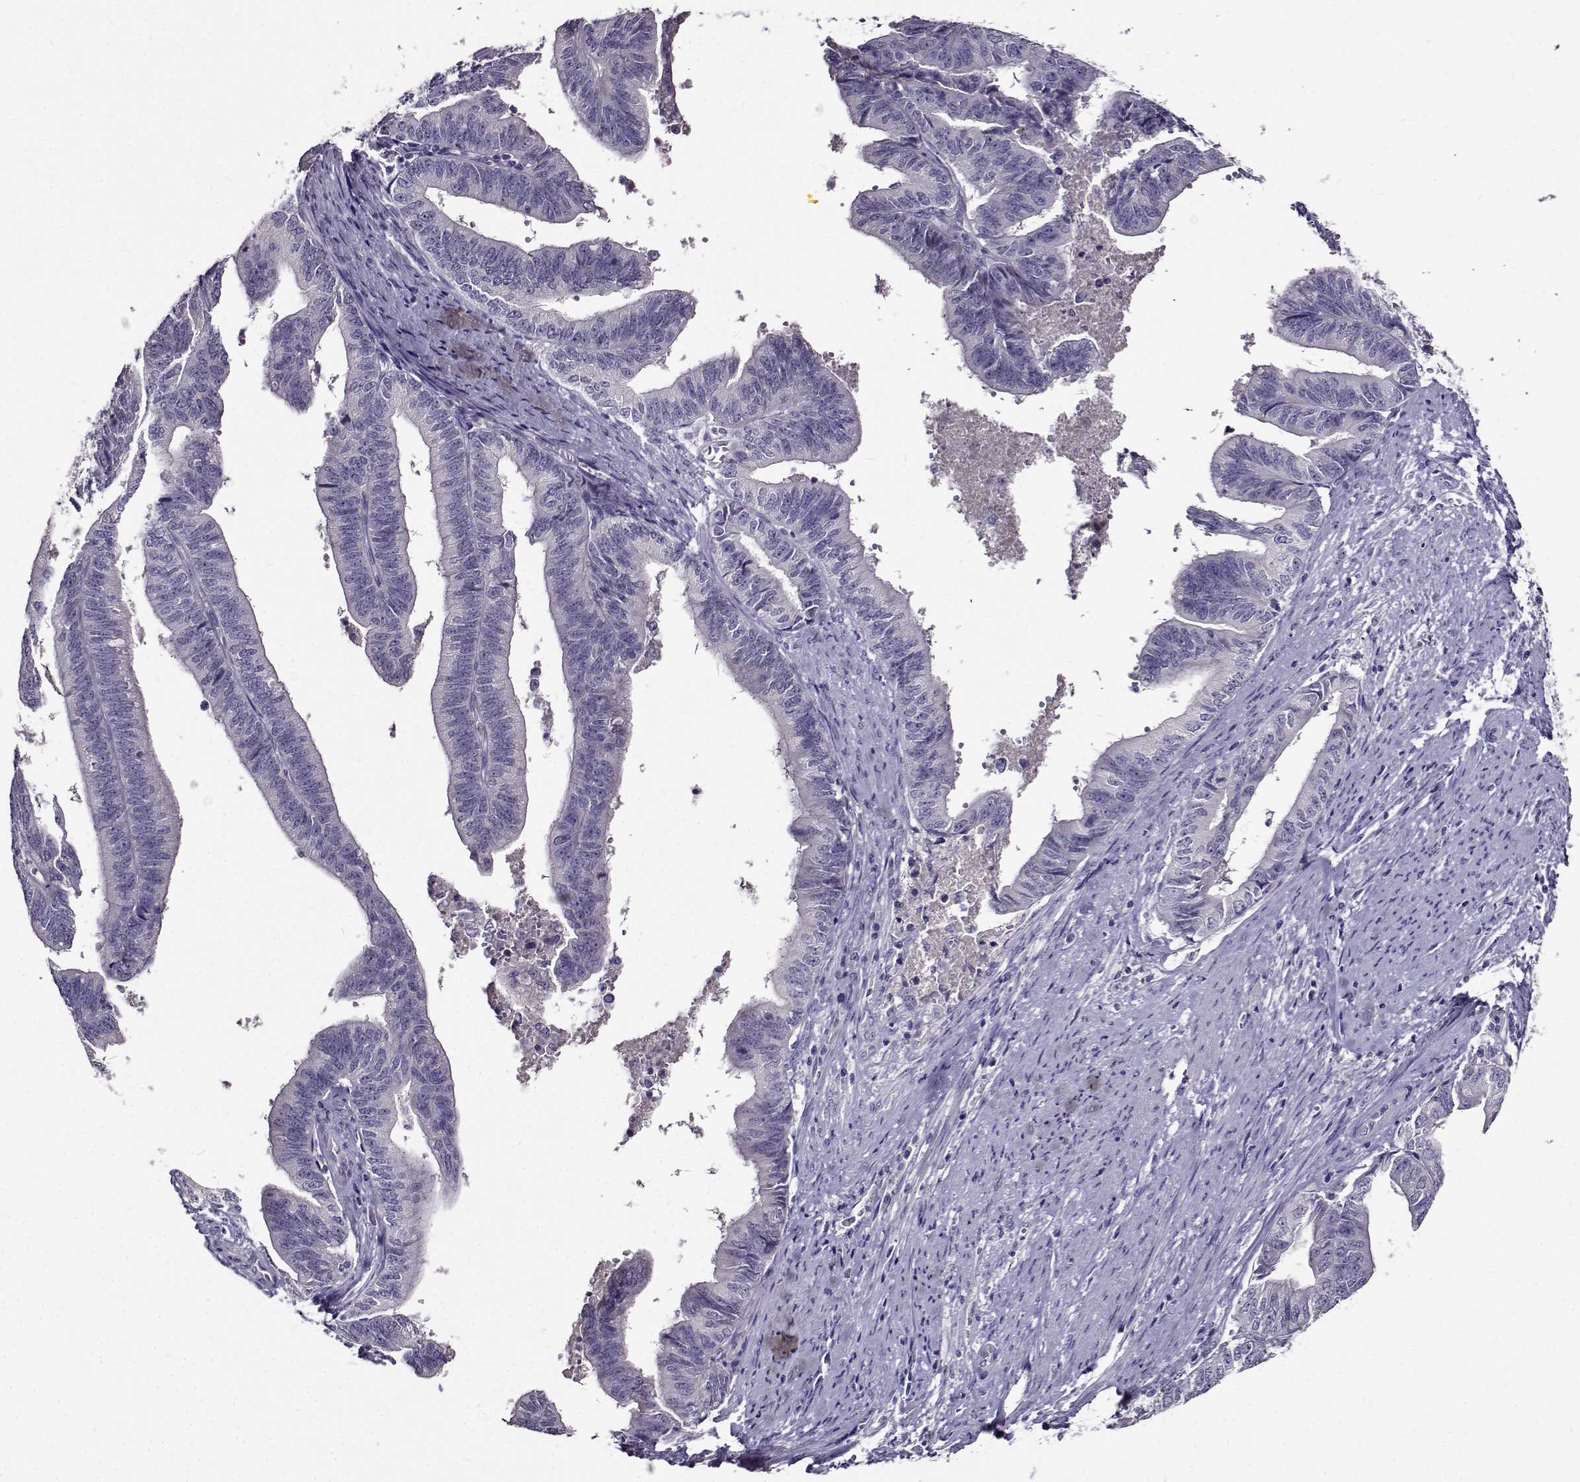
{"staining": {"intensity": "negative", "quantity": "none", "location": "none"}, "tissue": "endometrial cancer", "cell_type": "Tumor cells", "image_type": "cancer", "snomed": [{"axis": "morphology", "description": "Adenocarcinoma, NOS"}, {"axis": "topography", "description": "Endometrium"}], "caption": "IHC micrograph of human endometrial cancer stained for a protein (brown), which reveals no staining in tumor cells. (DAB (3,3'-diaminobenzidine) immunohistochemistry (IHC) visualized using brightfield microscopy, high magnification).", "gene": "PAEP", "patient": {"sex": "female", "age": 65}}